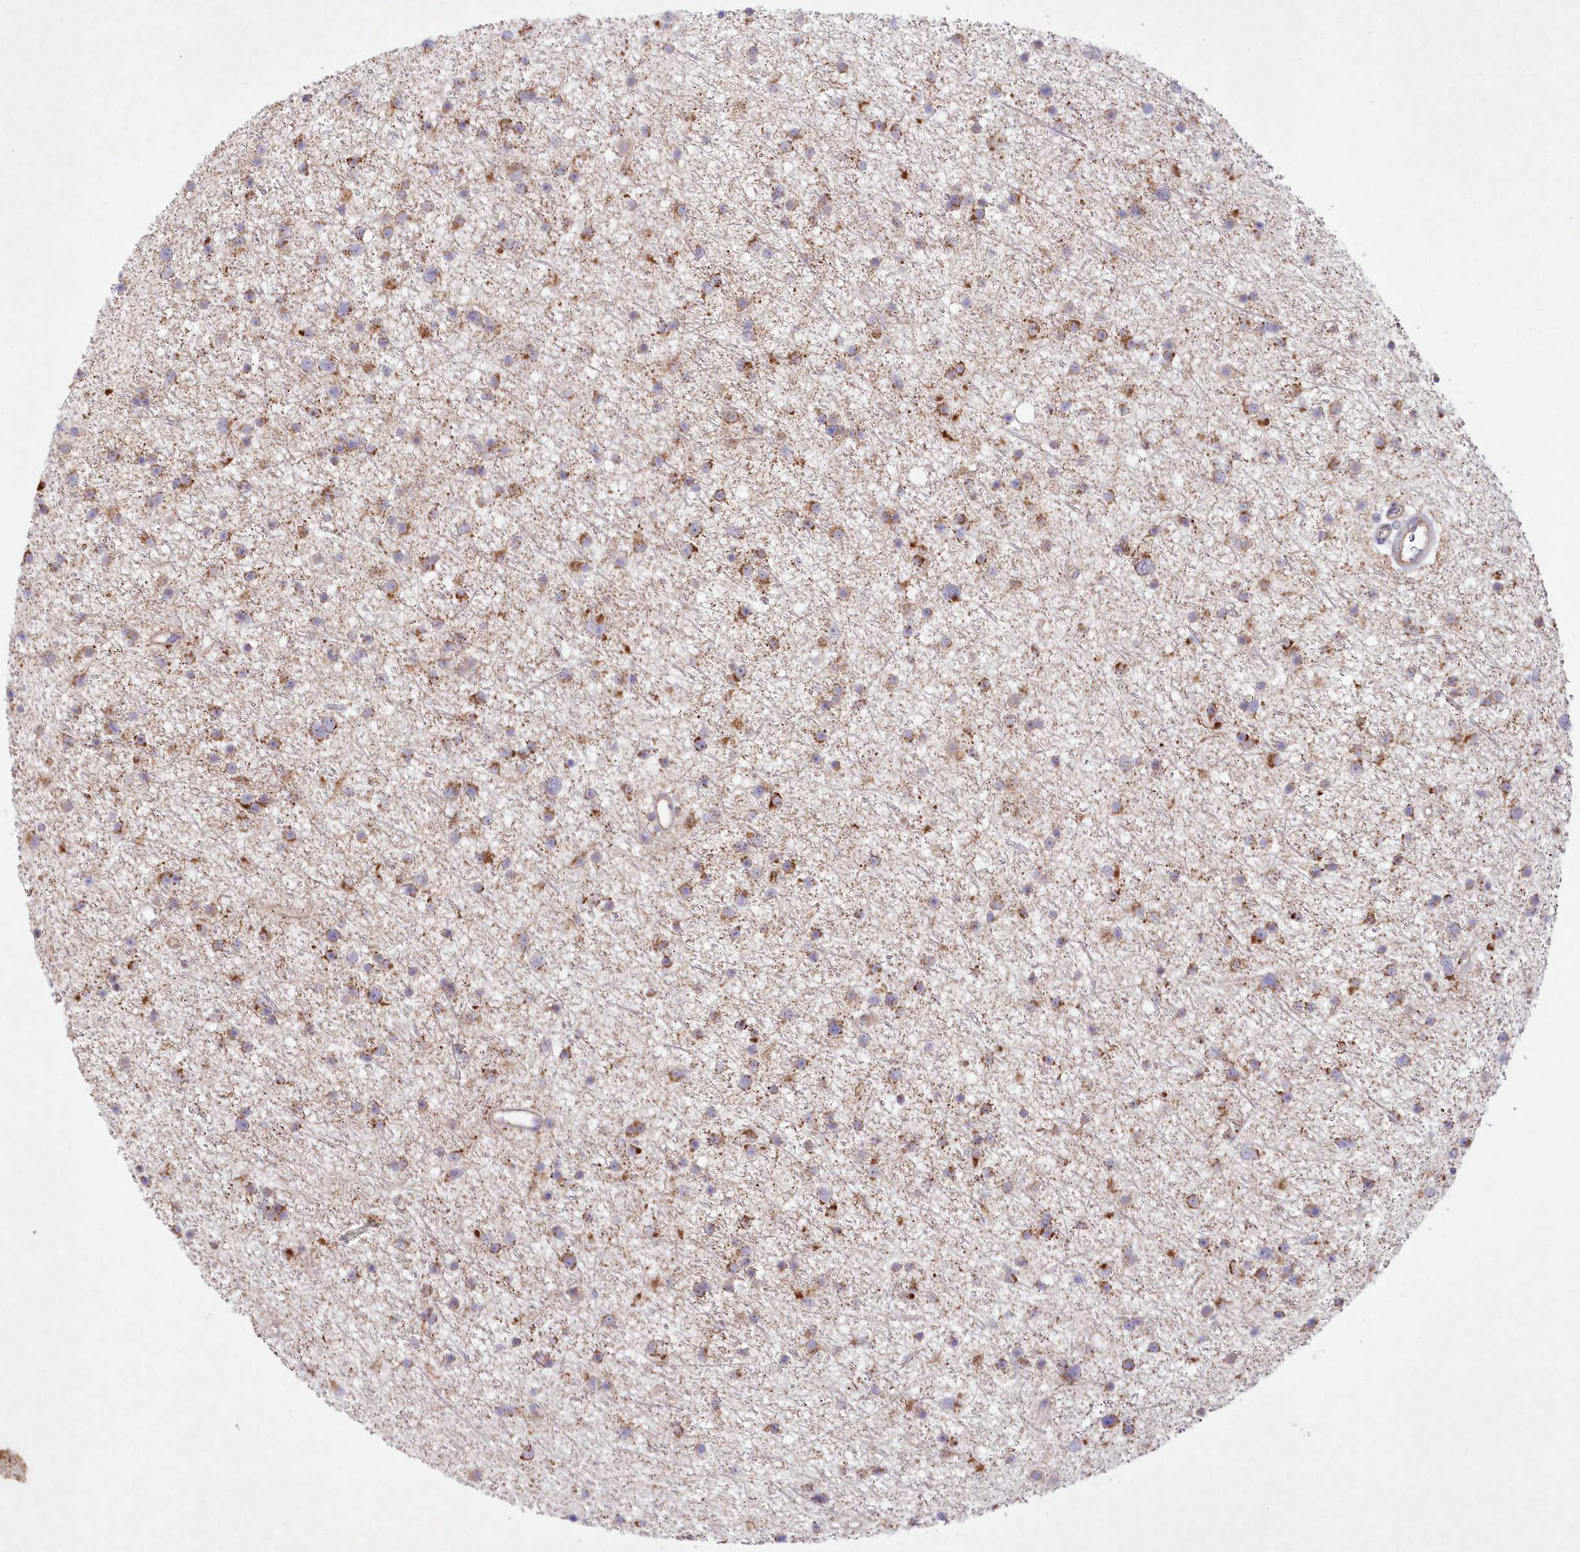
{"staining": {"intensity": "moderate", "quantity": ">75%", "location": "cytoplasmic/membranous"}, "tissue": "glioma", "cell_type": "Tumor cells", "image_type": "cancer", "snomed": [{"axis": "morphology", "description": "Glioma, malignant, Low grade"}, {"axis": "topography", "description": "Cerebral cortex"}], "caption": "Brown immunohistochemical staining in glioma reveals moderate cytoplasmic/membranous positivity in about >75% of tumor cells.", "gene": "ITSN2", "patient": {"sex": "female", "age": 39}}